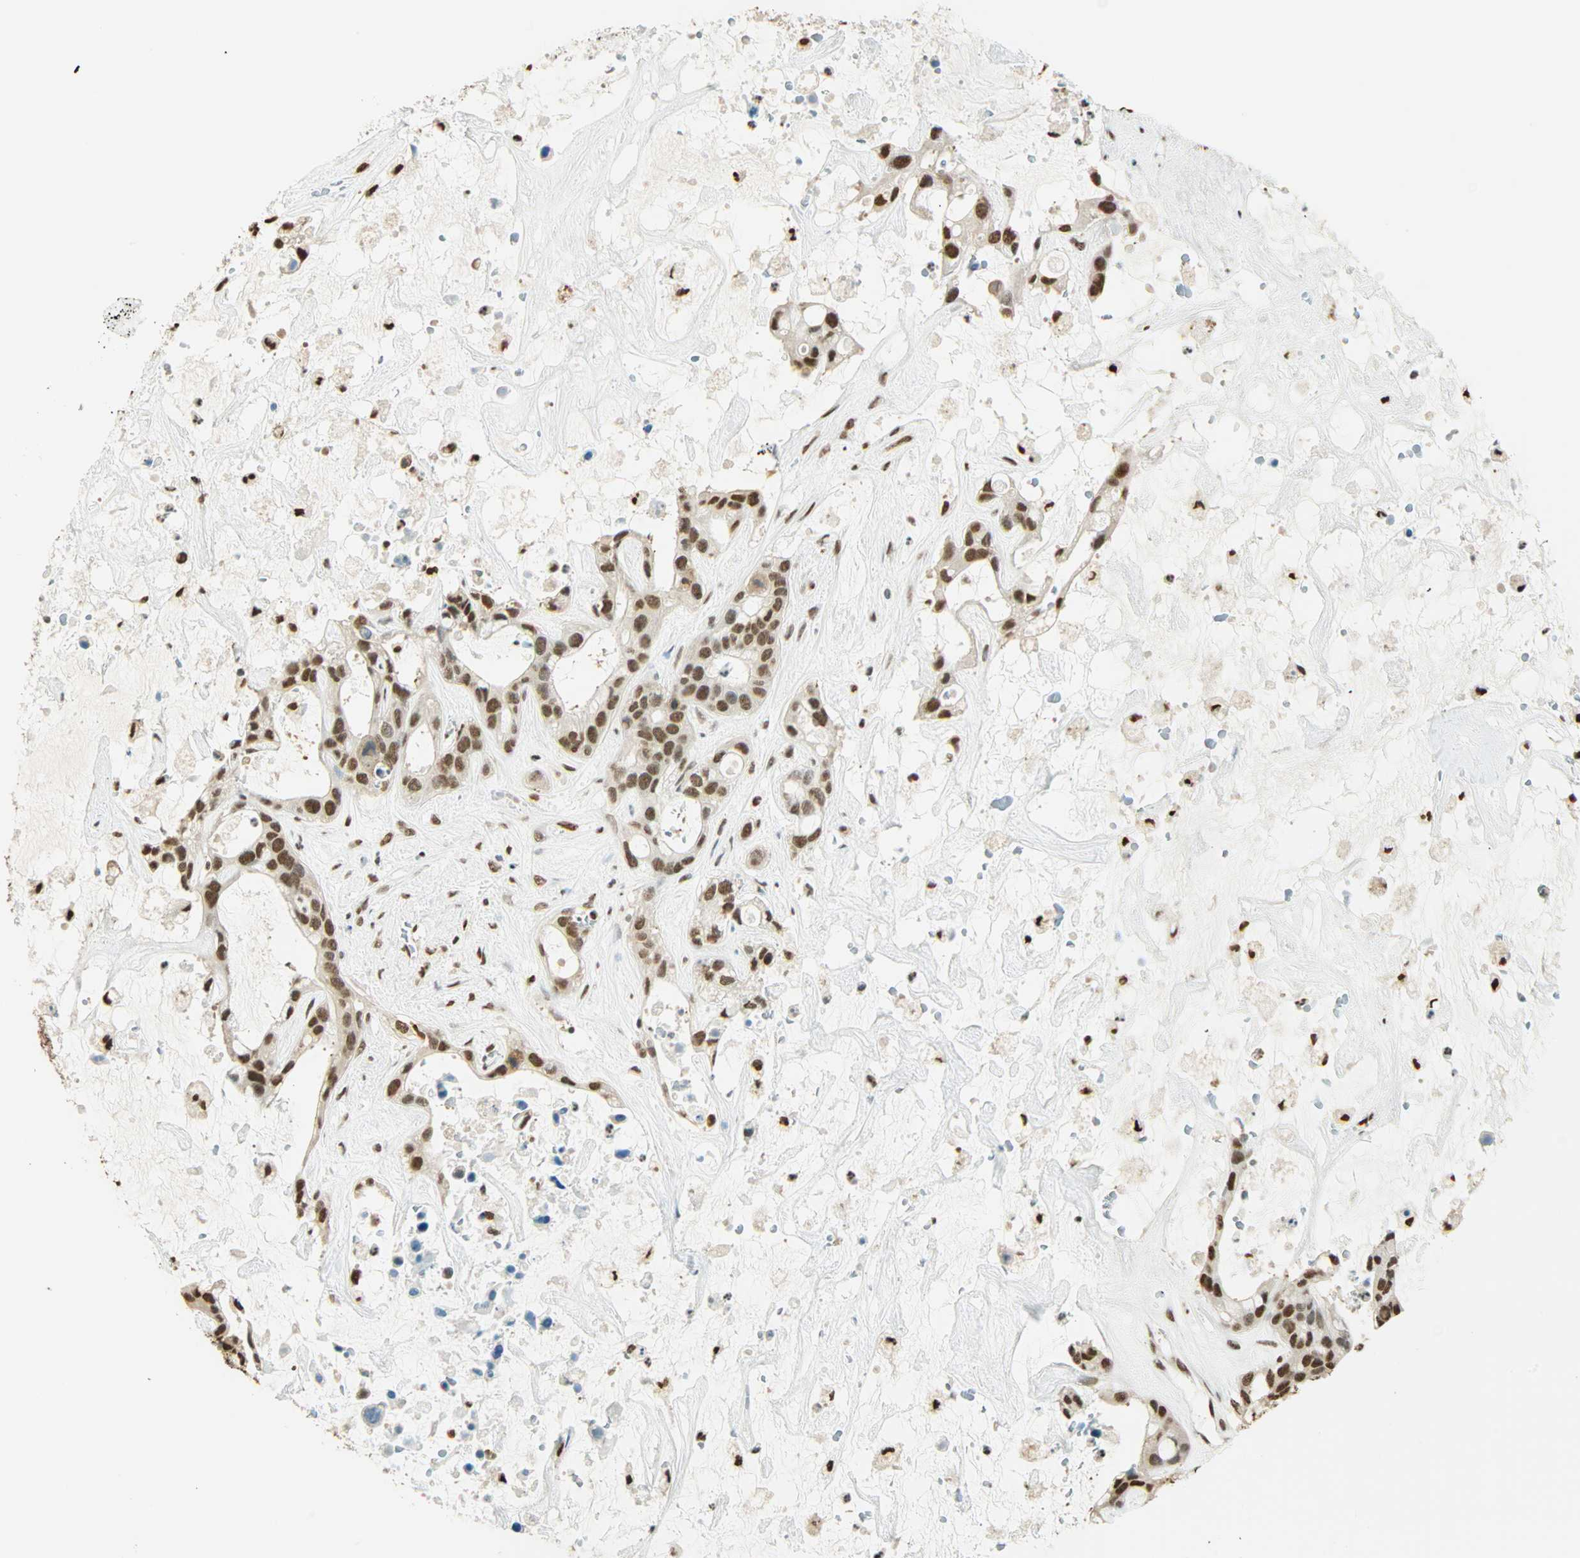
{"staining": {"intensity": "moderate", "quantity": ">75%", "location": "nuclear"}, "tissue": "liver cancer", "cell_type": "Tumor cells", "image_type": "cancer", "snomed": [{"axis": "morphology", "description": "Cholangiocarcinoma"}, {"axis": "topography", "description": "Liver"}], "caption": "Immunohistochemistry of liver cancer (cholangiocarcinoma) shows medium levels of moderate nuclear positivity in about >75% of tumor cells.", "gene": "FANCG", "patient": {"sex": "female", "age": 65}}